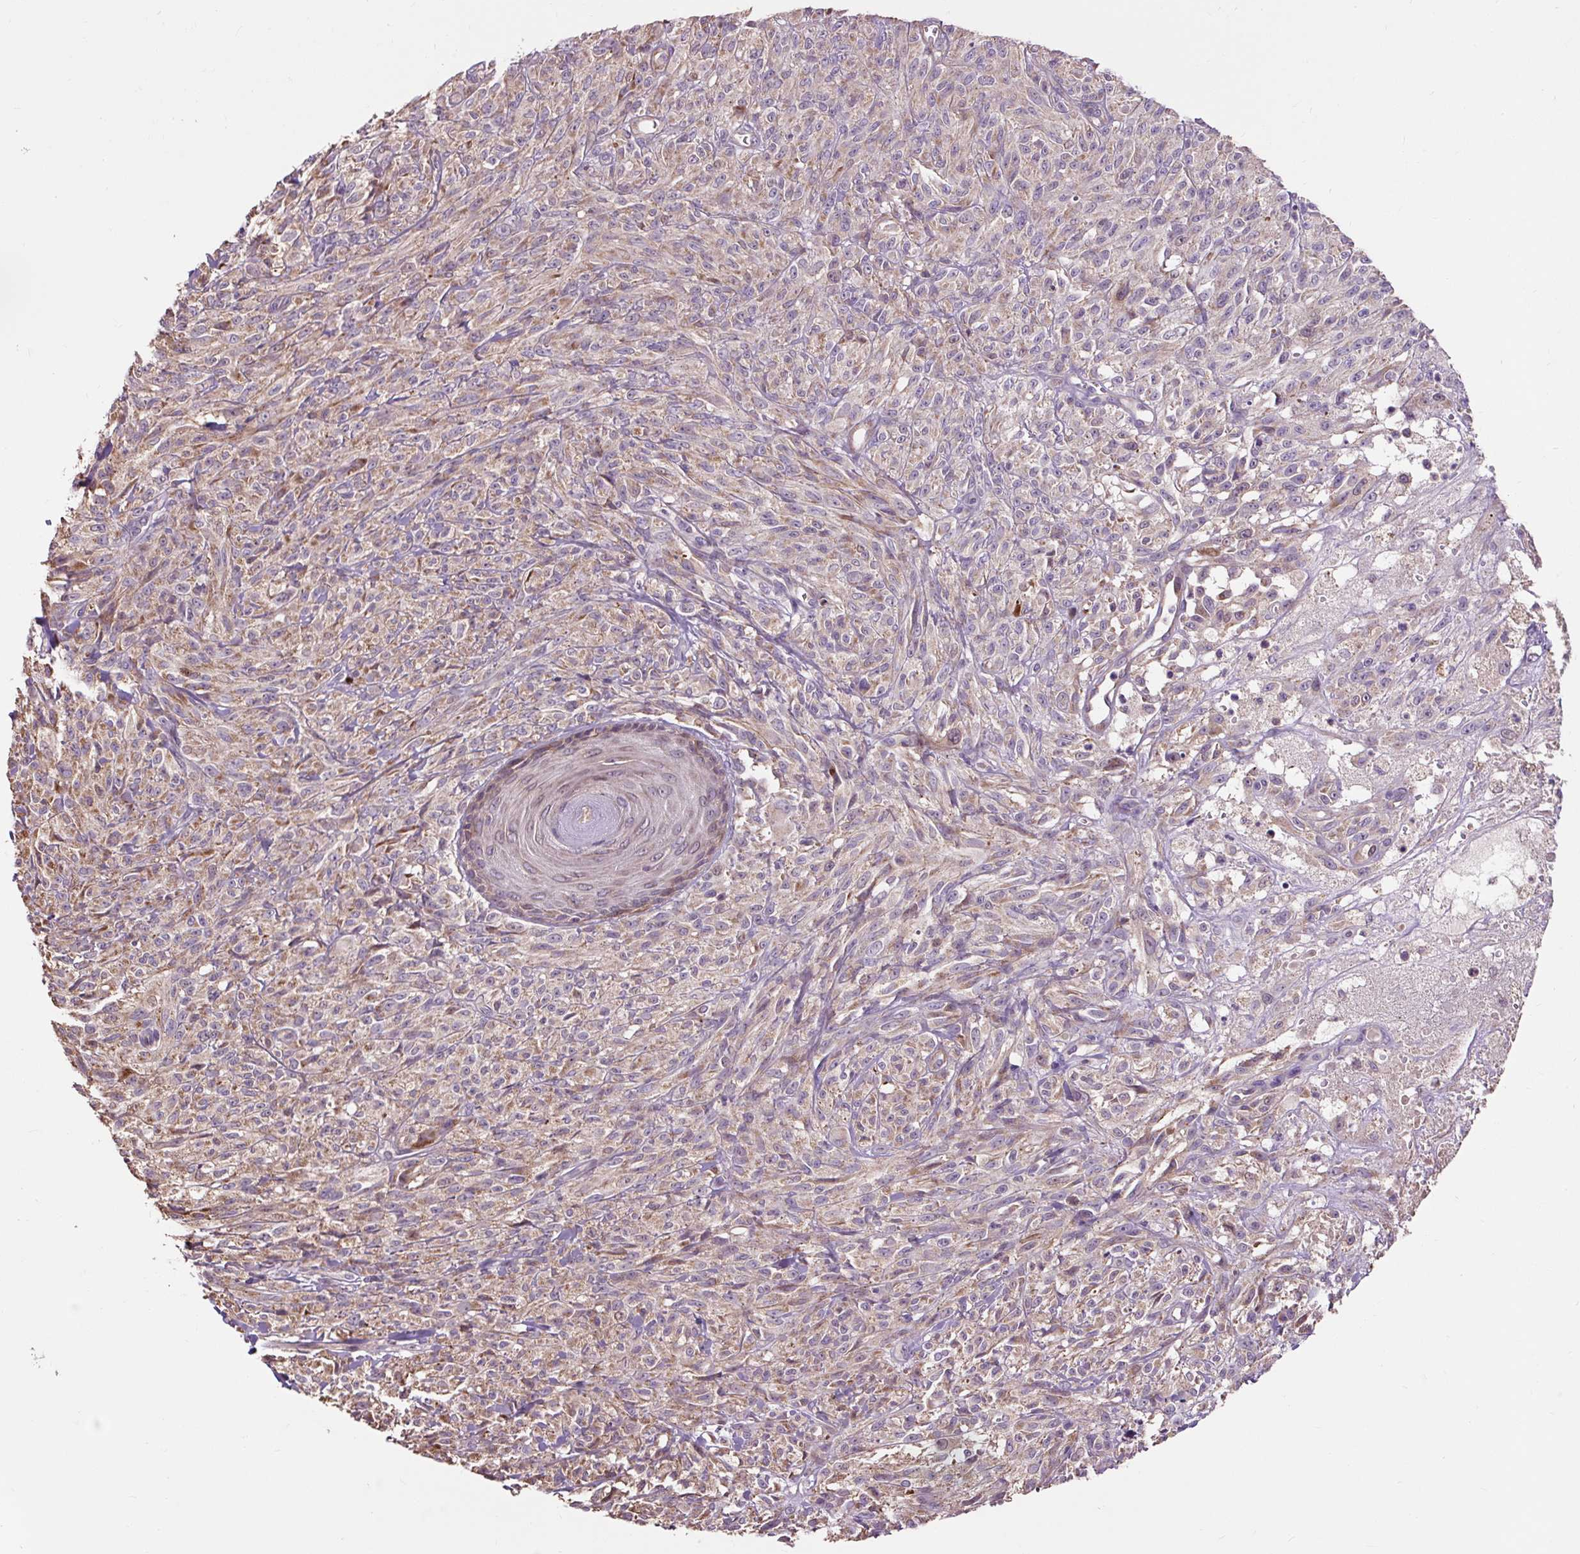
{"staining": {"intensity": "weak", "quantity": ">75%", "location": "cytoplasmic/membranous"}, "tissue": "melanoma", "cell_type": "Tumor cells", "image_type": "cancer", "snomed": [{"axis": "morphology", "description": "Malignant melanoma, NOS"}, {"axis": "topography", "description": "Skin of upper arm"}], "caption": "An immunohistochemistry histopathology image of neoplastic tissue is shown. Protein staining in brown labels weak cytoplasmic/membranous positivity in malignant melanoma within tumor cells.", "gene": "PRIMPOL", "patient": {"sex": "female", "age": 65}}